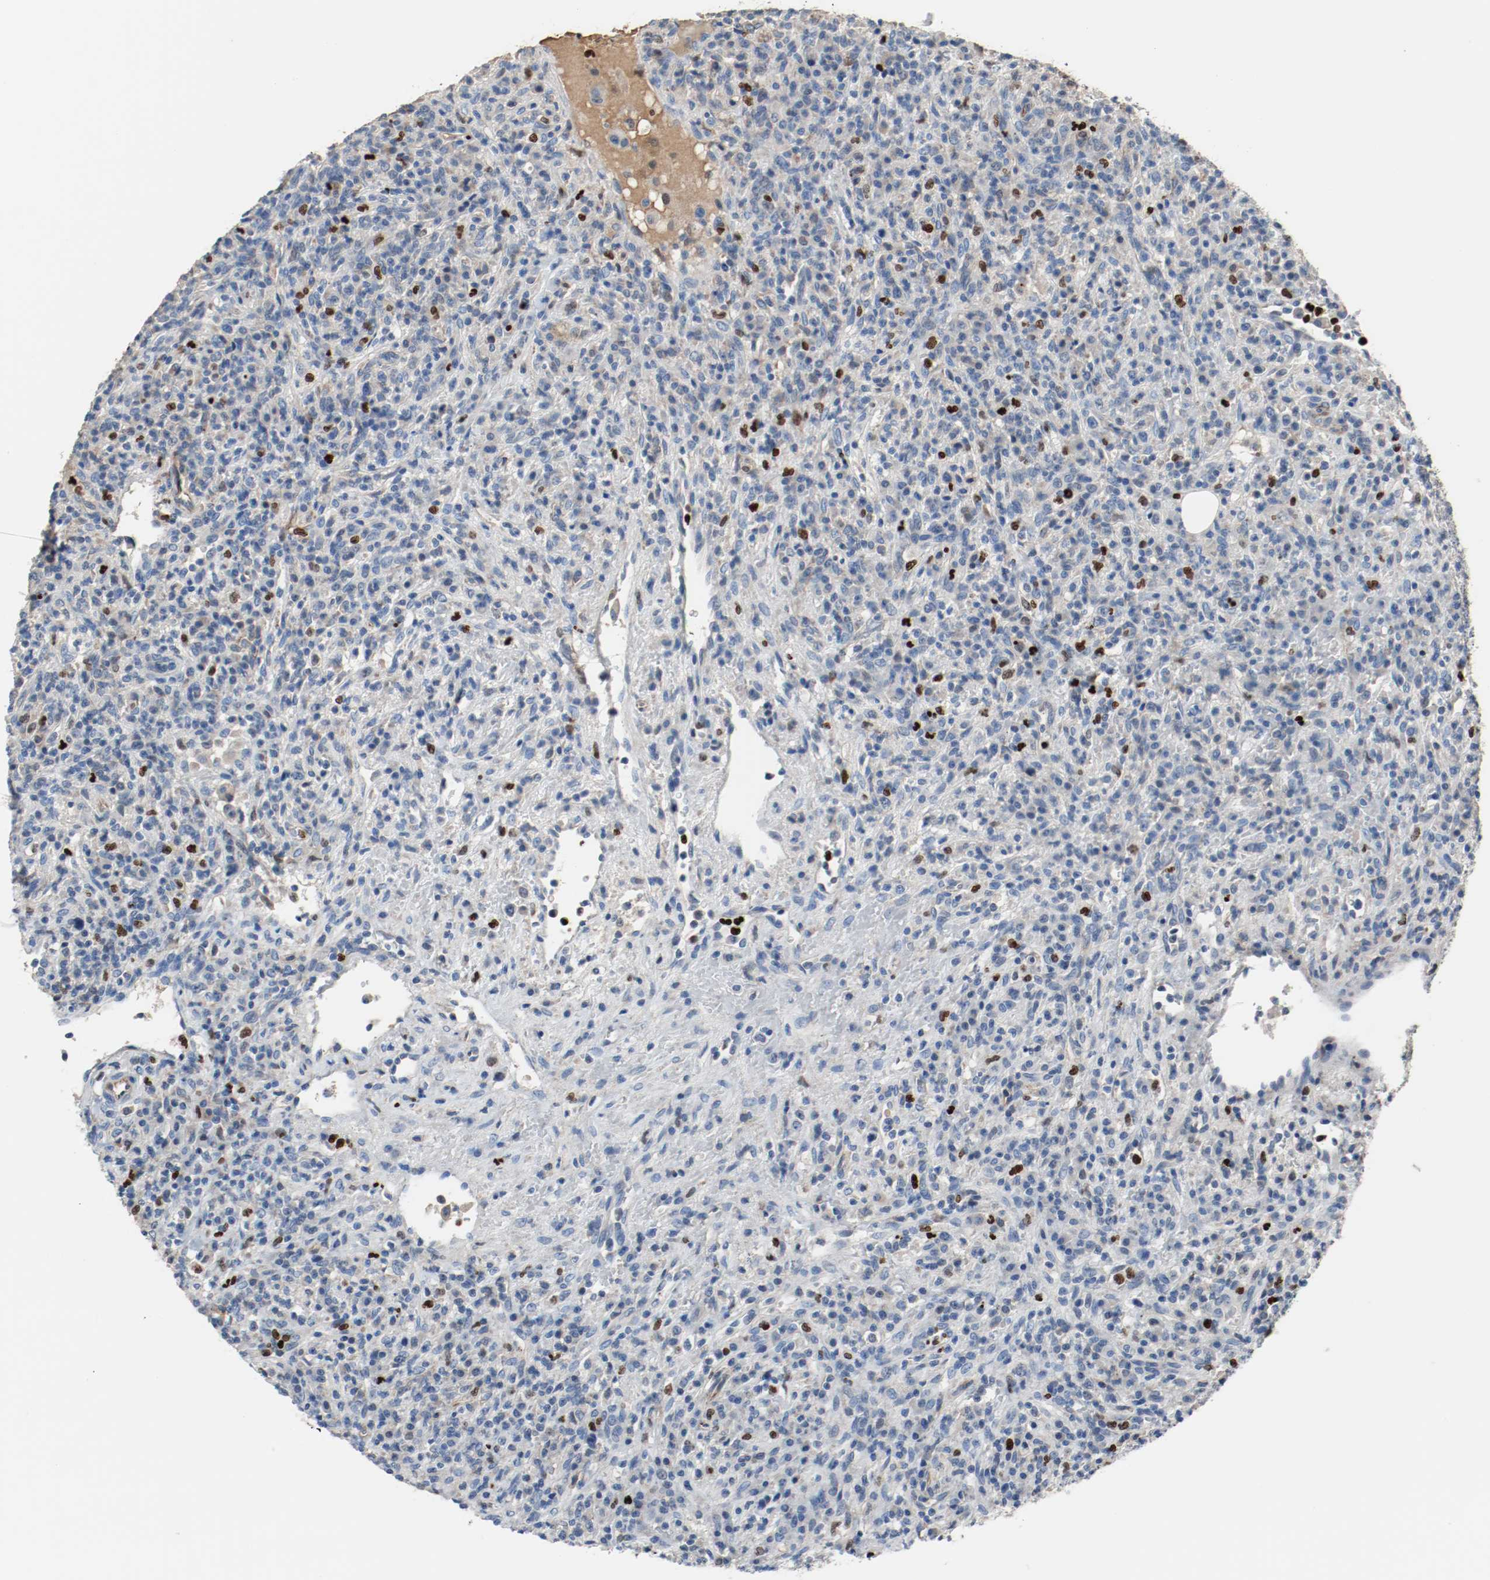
{"staining": {"intensity": "negative", "quantity": "none", "location": "none"}, "tissue": "lymphoma", "cell_type": "Tumor cells", "image_type": "cancer", "snomed": [{"axis": "morphology", "description": "Hodgkin's disease, NOS"}, {"axis": "topography", "description": "Lymph node"}], "caption": "Immunohistochemistry photomicrograph of neoplastic tissue: human lymphoma stained with DAB (3,3'-diaminobenzidine) exhibits no significant protein staining in tumor cells. (DAB (3,3'-diaminobenzidine) IHC with hematoxylin counter stain).", "gene": "BLK", "patient": {"sex": "male", "age": 65}}